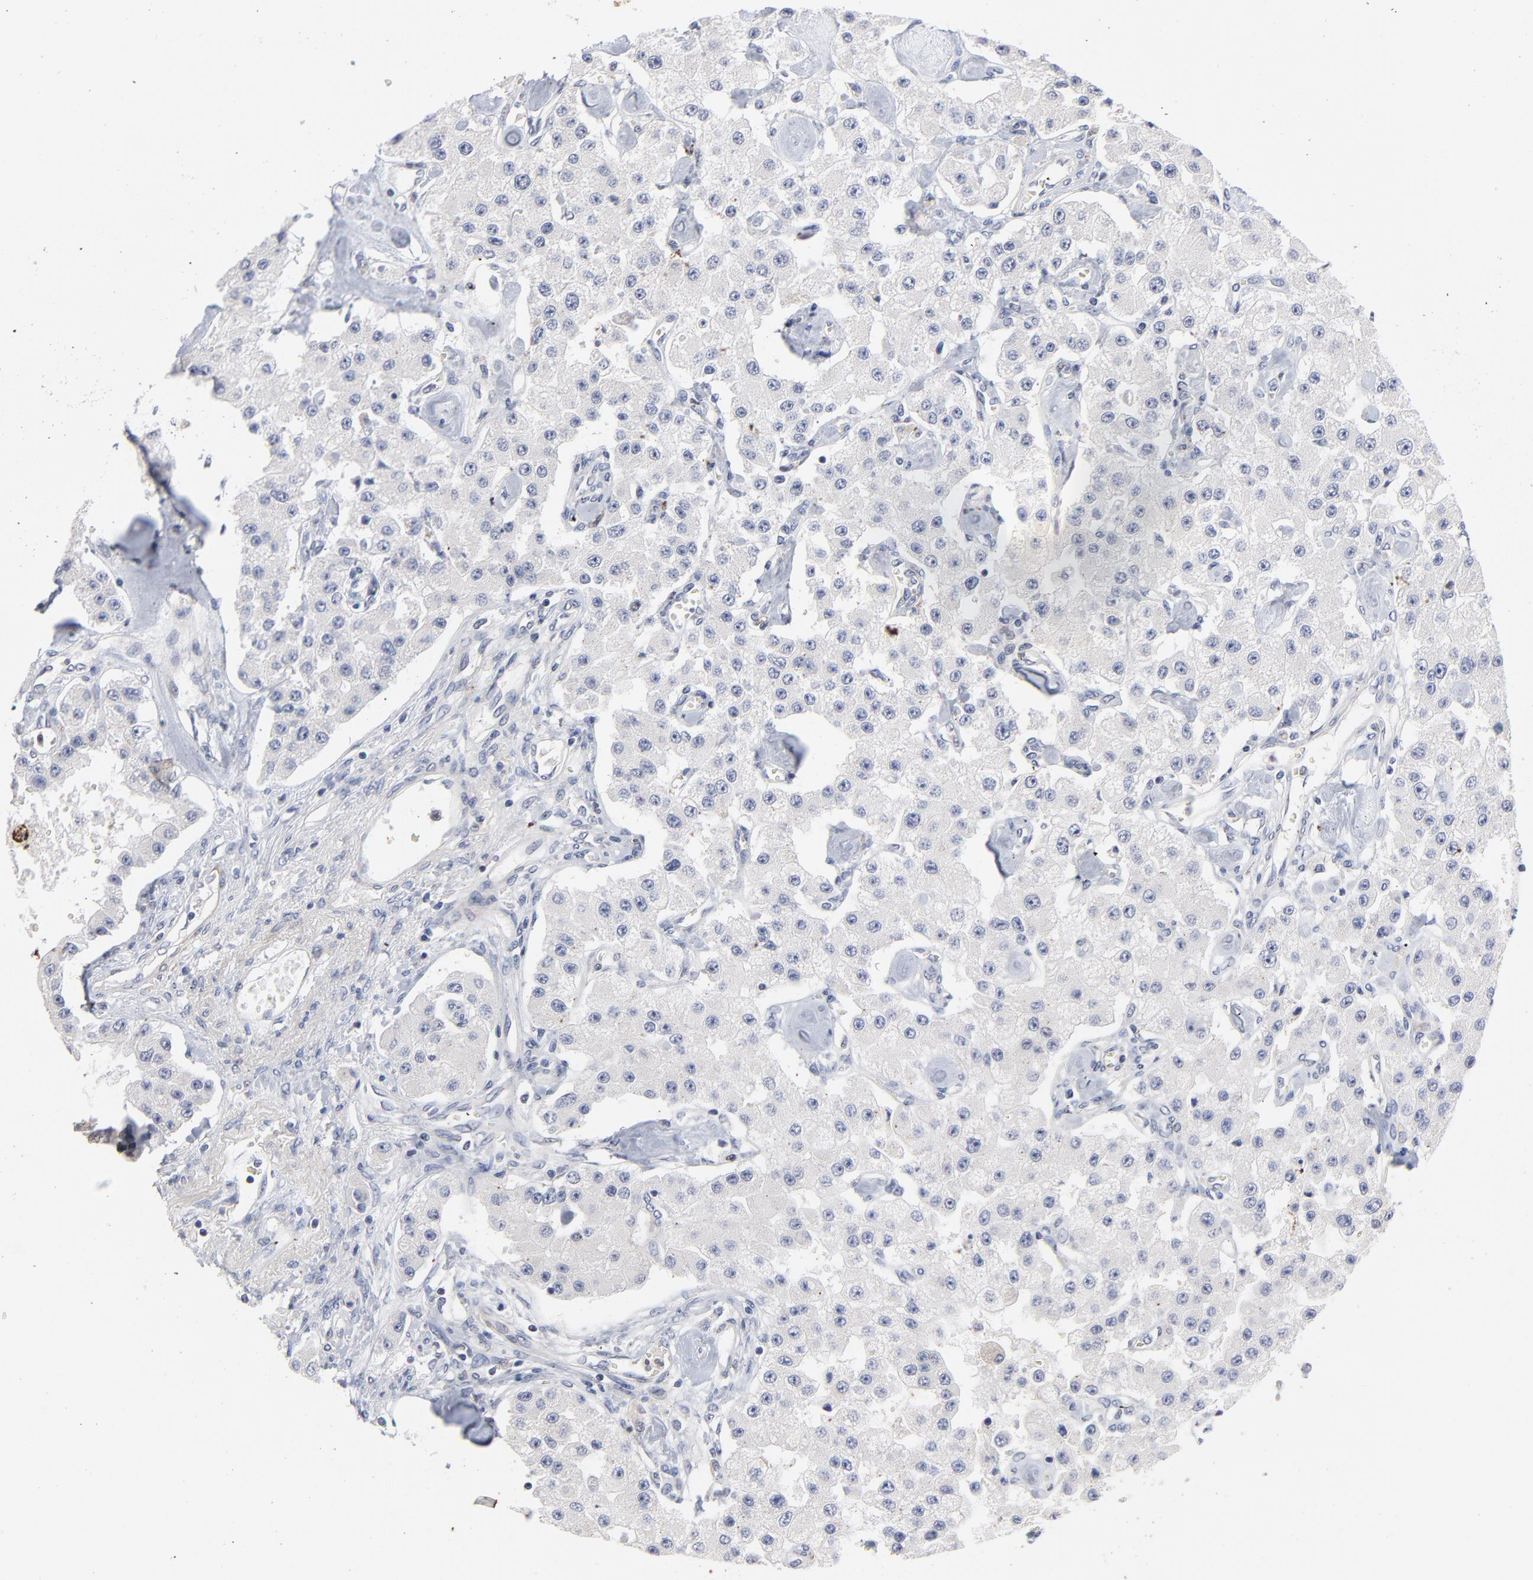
{"staining": {"intensity": "negative", "quantity": "none", "location": "none"}, "tissue": "carcinoid", "cell_type": "Tumor cells", "image_type": "cancer", "snomed": [{"axis": "morphology", "description": "Carcinoid, malignant, NOS"}, {"axis": "topography", "description": "Pancreas"}], "caption": "Immunohistochemical staining of human malignant carcinoid exhibits no significant positivity in tumor cells.", "gene": "AADAC", "patient": {"sex": "male", "age": 41}}